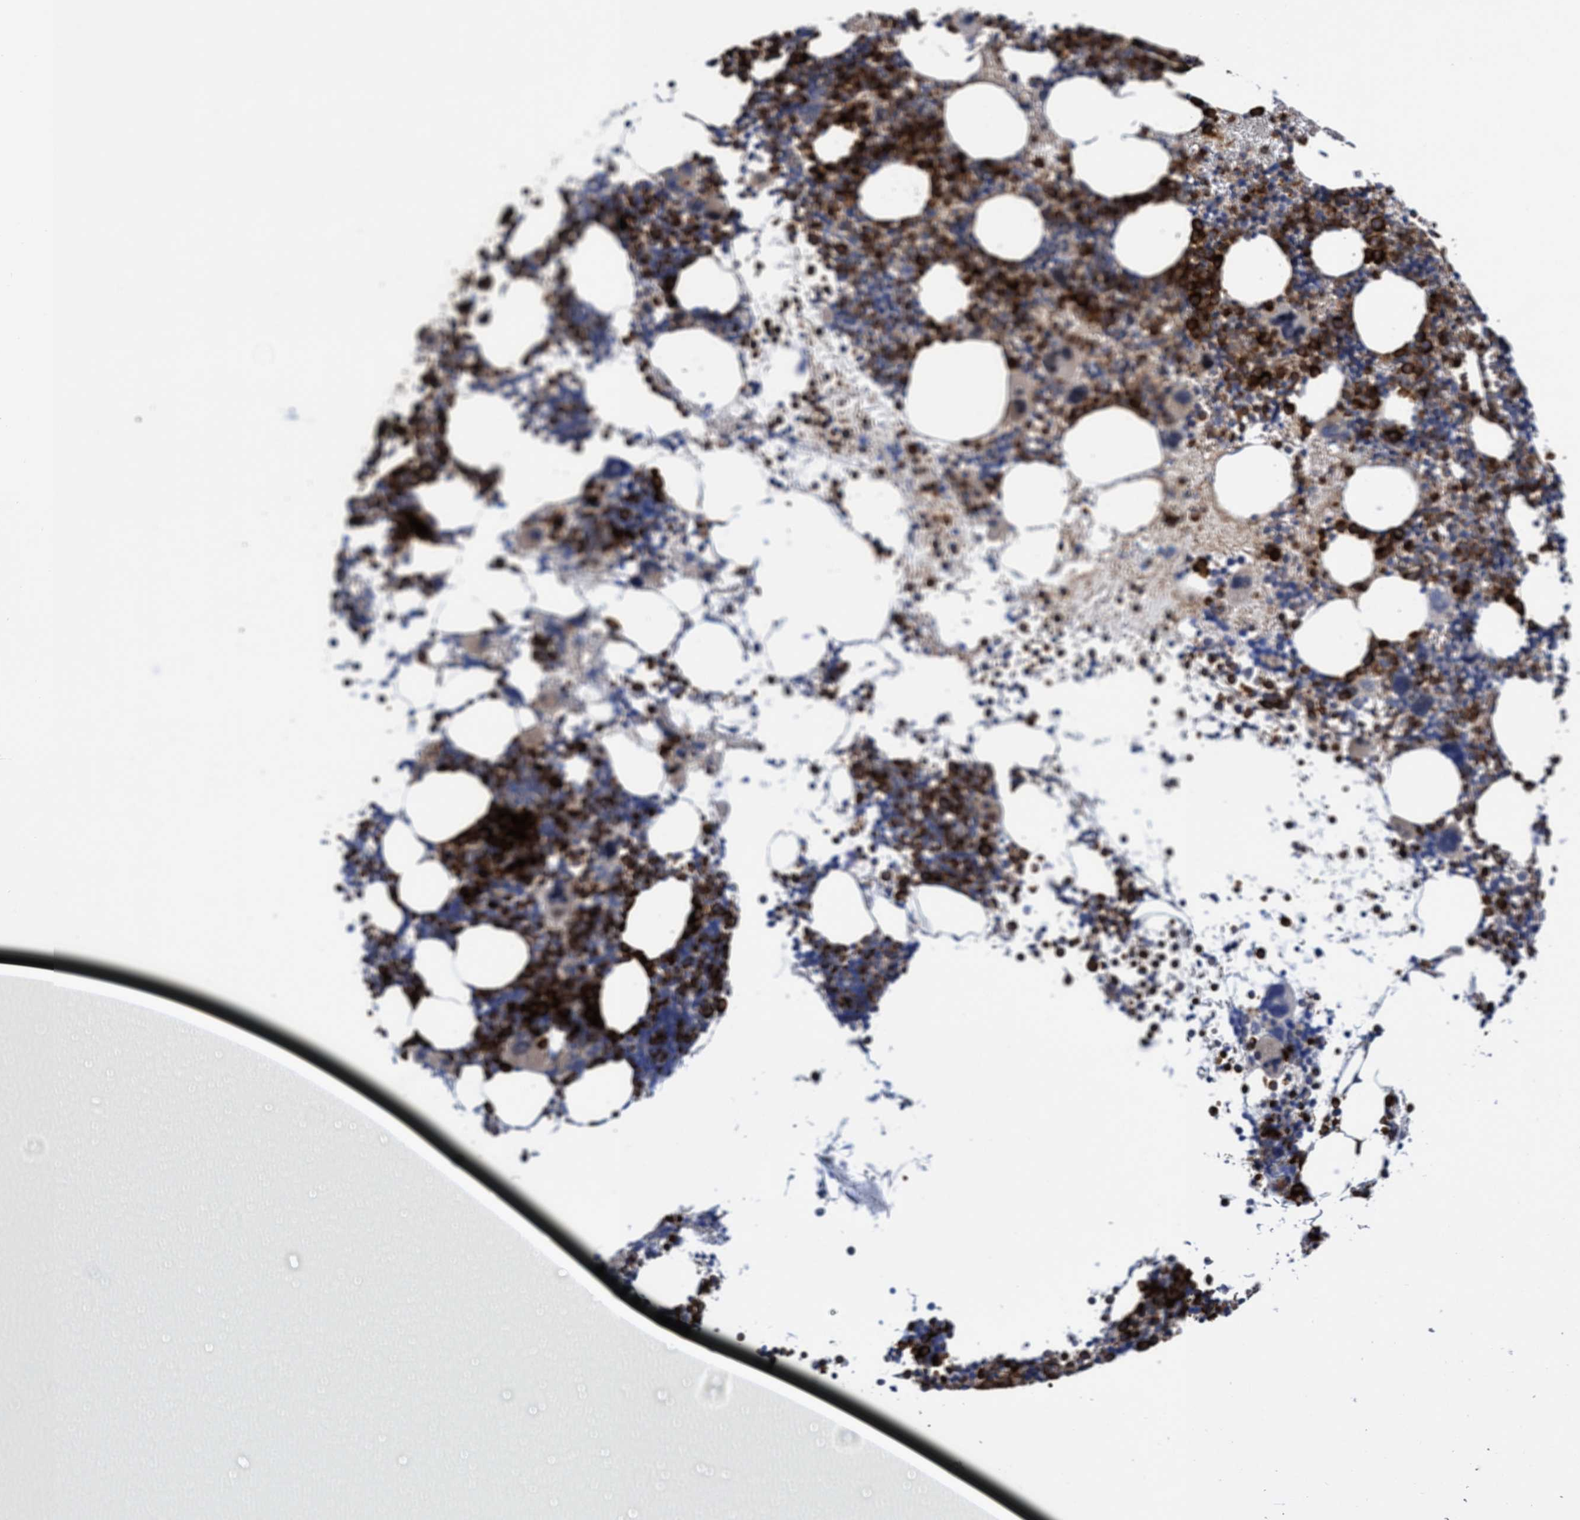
{"staining": {"intensity": "strong", "quantity": "25%-75%", "location": "cytoplasmic/membranous"}, "tissue": "bone marrow", "cell_type": "Hematopoietic cells", "image_type": "normal", "snomed": [{"axis": "morphology", "description": "Normal tissue, NOS"}, {"axis": "morphology", "description": "Inflammation, NOS"}, {"axis": "topography", "description": "Bone marrow"}], "caption": "Bone marrow stained with a protein marker shows strong staining in hematopoietic cells.", "gene": "SEMA4D", "patient": {"sex": "male", "age": 78}}